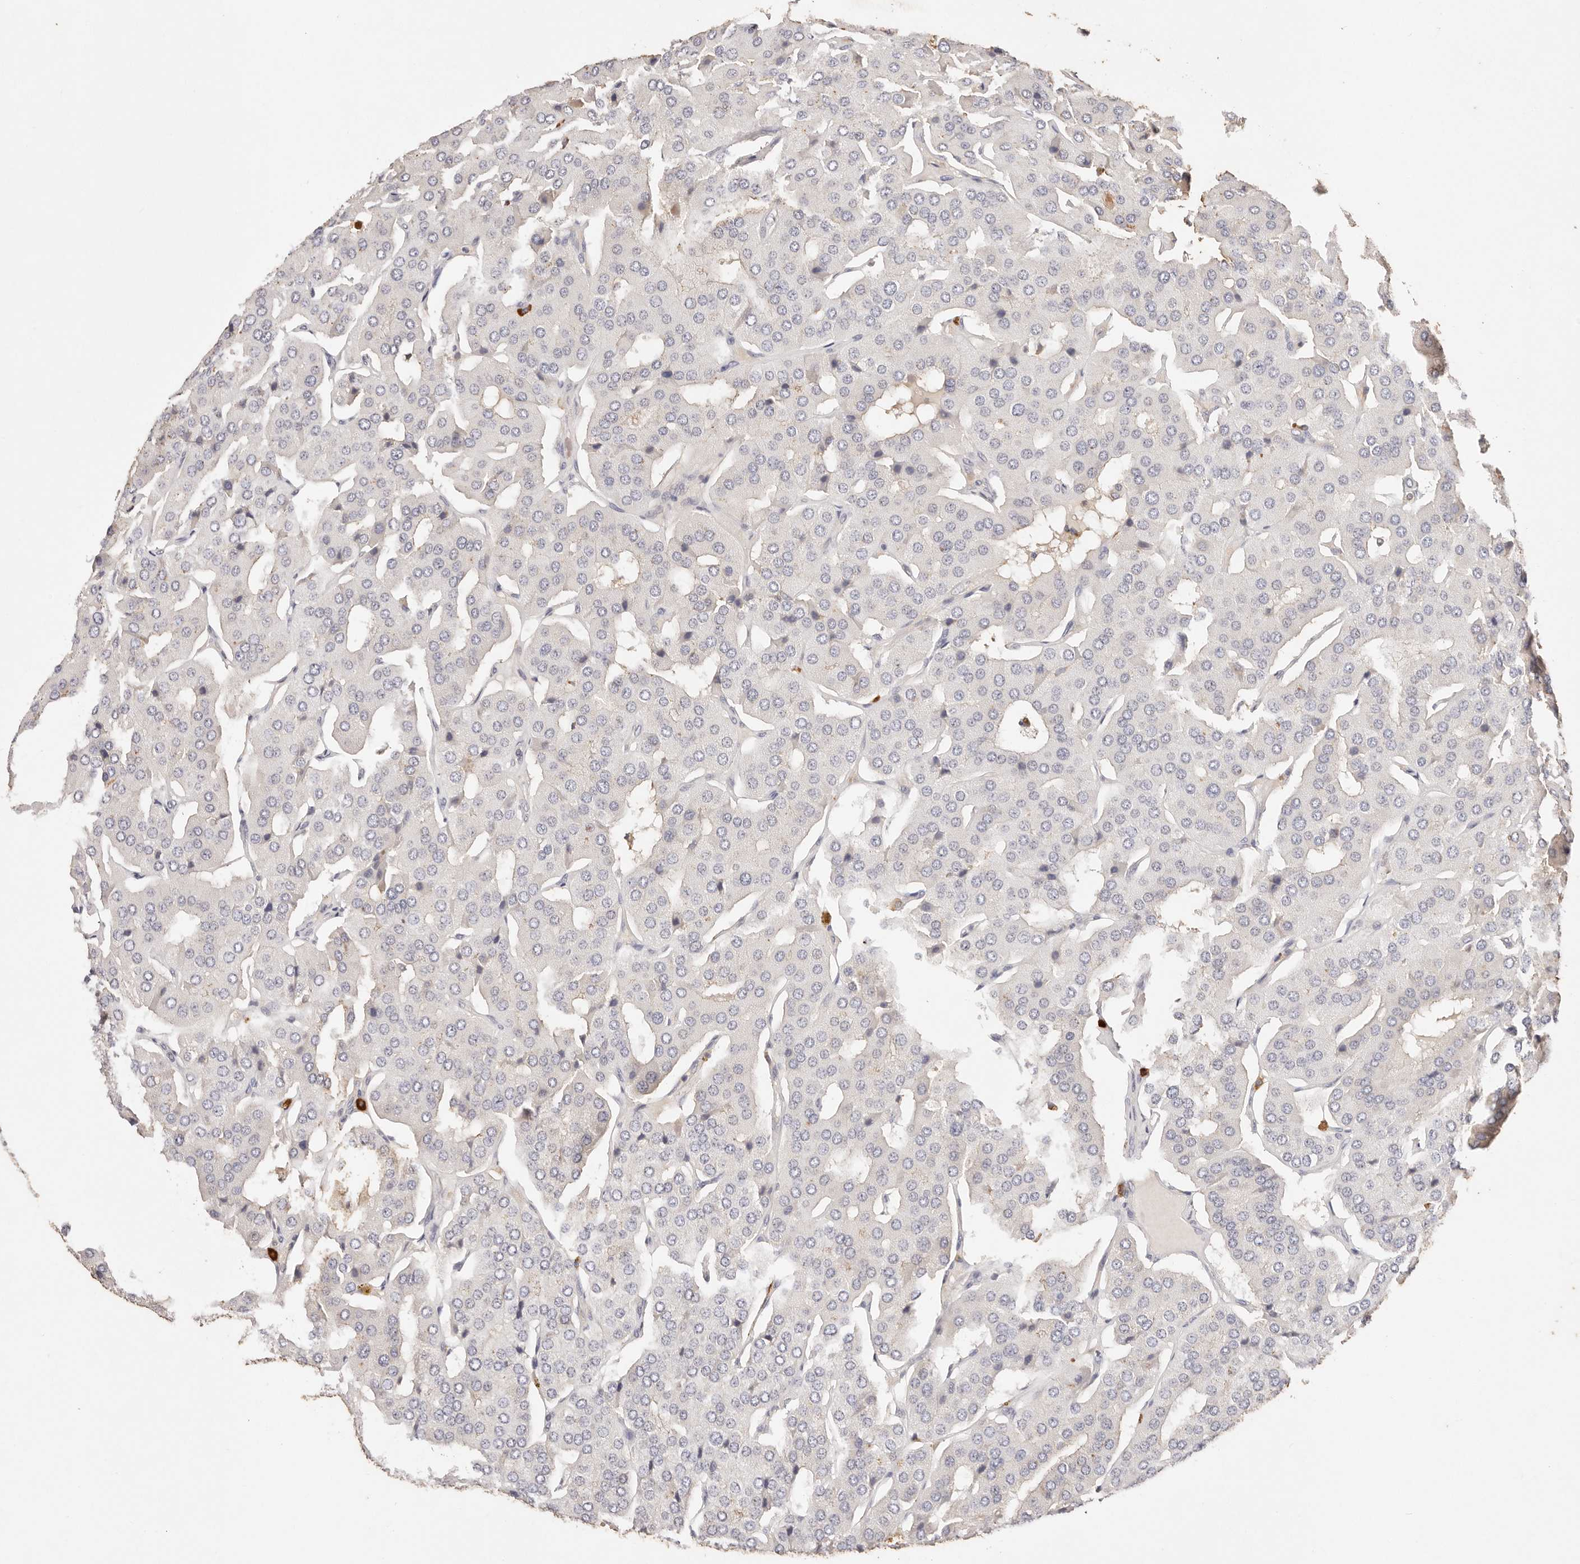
{"staining": {"intensity": "negative", "quantity": "none", "location": "none"}, "tissue": "parathyroid gland", "cell_type": "Glandular cells", "image_type": "normal", "snomed": [{"axis": "morphology", "description": "Normal tissue, NOS"}, {"axis": "morphology", "description": "Adenoma, NOS"}, {"axis": "topography", "description": "Parathyroid gland"}], "caption": "Immunohistochemistry (IHC) histopathology image of unremarkable parathyroid gland stained for a protein (brown), which displays no expression in glandular cells.", "gene": "CXADR", "patient": {"sex": "female", "age": 86}}